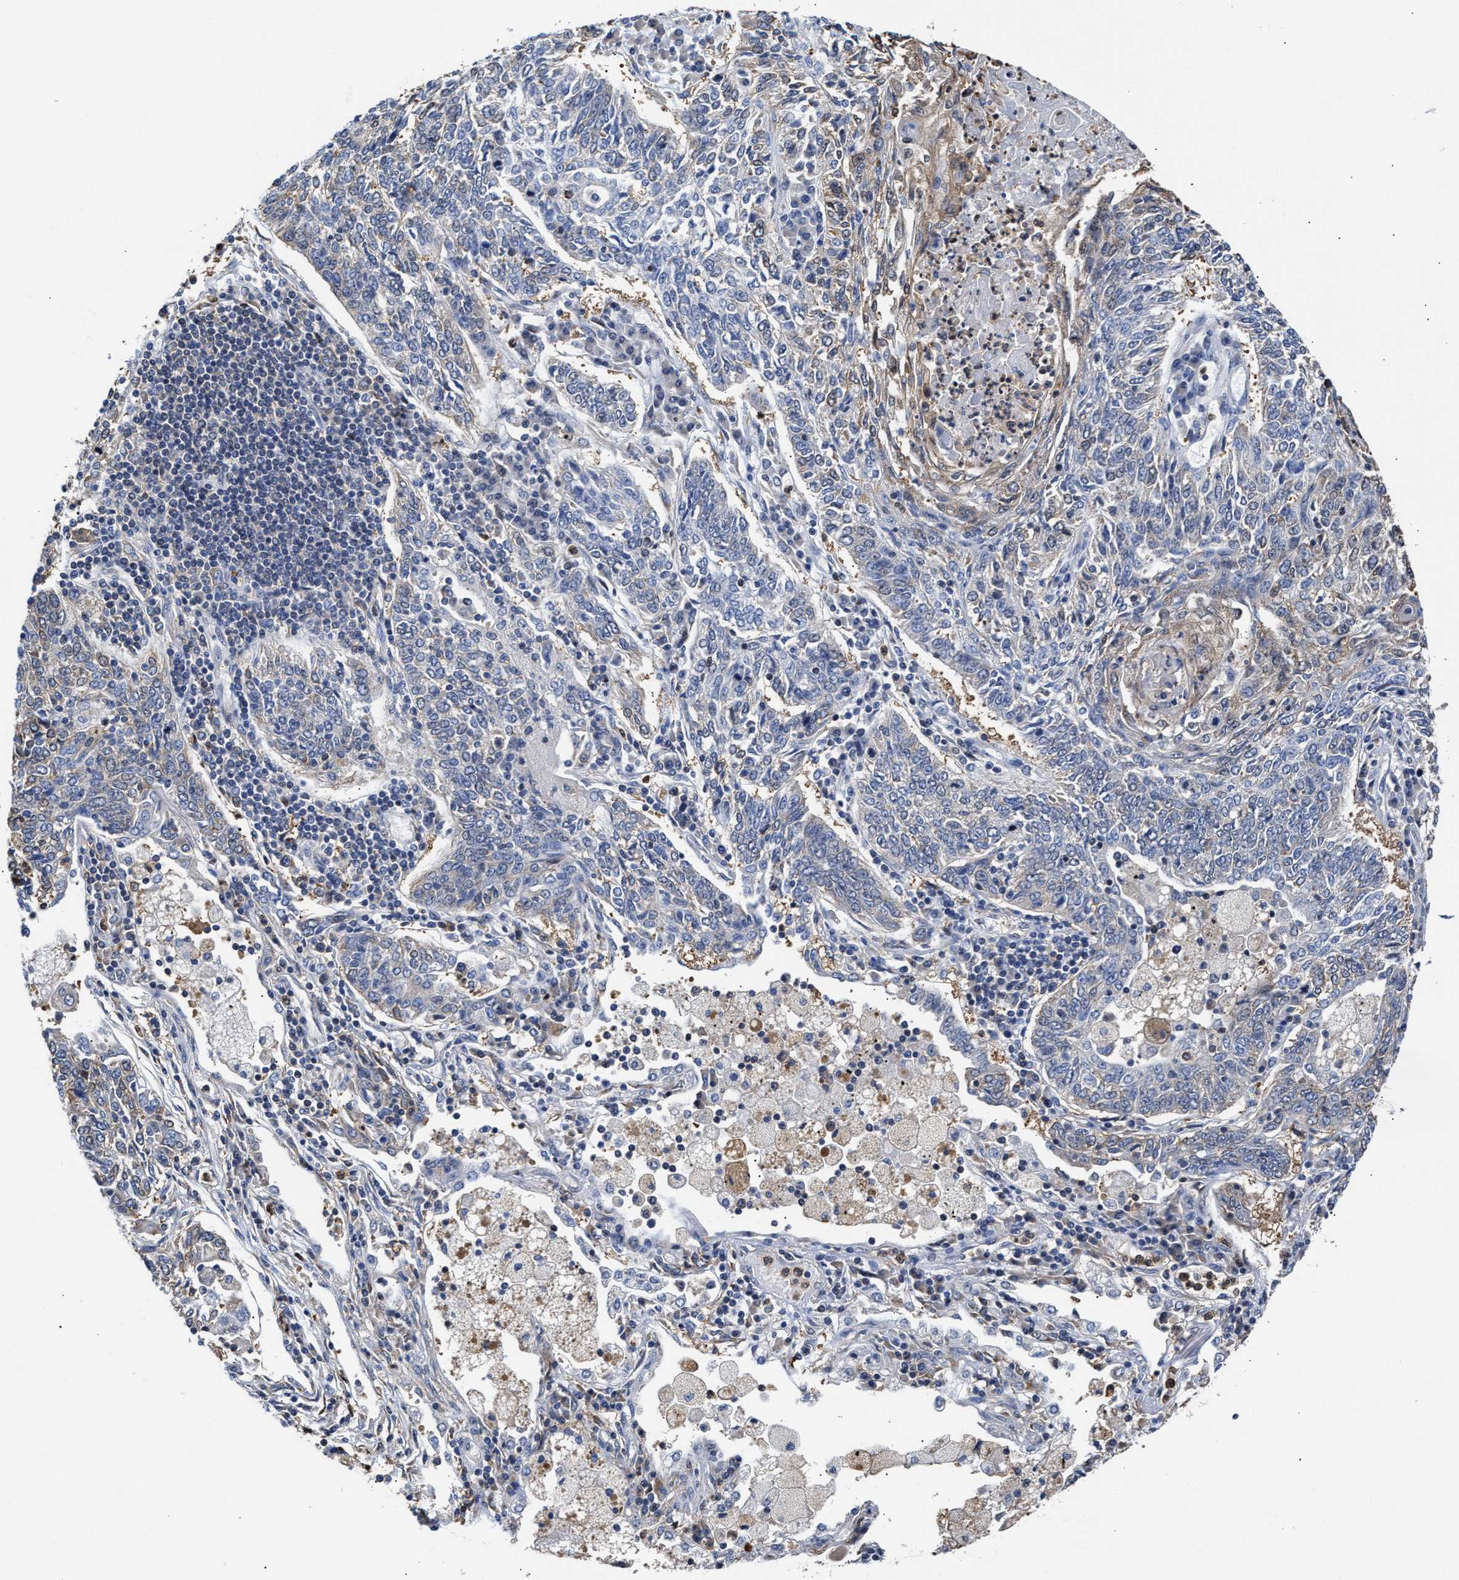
{"staining": {"intensity": "negative", "quantity": "none", "location": "none"}, "tissue": "lung cancer", "cell_type": "Tumor cells", "image_type": "cancer", "snomed": [{"axis": "morphology", "description": "Normal tissue, NOS"}, {"axis": "morphology", "description": "Squamous cell carcinoma, NOS"}, {"axis": "topography", "description": "Cartilage tissue"}, {"axis": "topography", "description": "Bronchus"}, {"axis": "topography", "description": "Lung"}], "caption": "Lung squamous cell carcinoma stained for a protein using immunohistochemistry (IHC) displays no staining tumor cells.", "gene": "KLHDC1", "patient": {"sex": "female", "age": 49}}